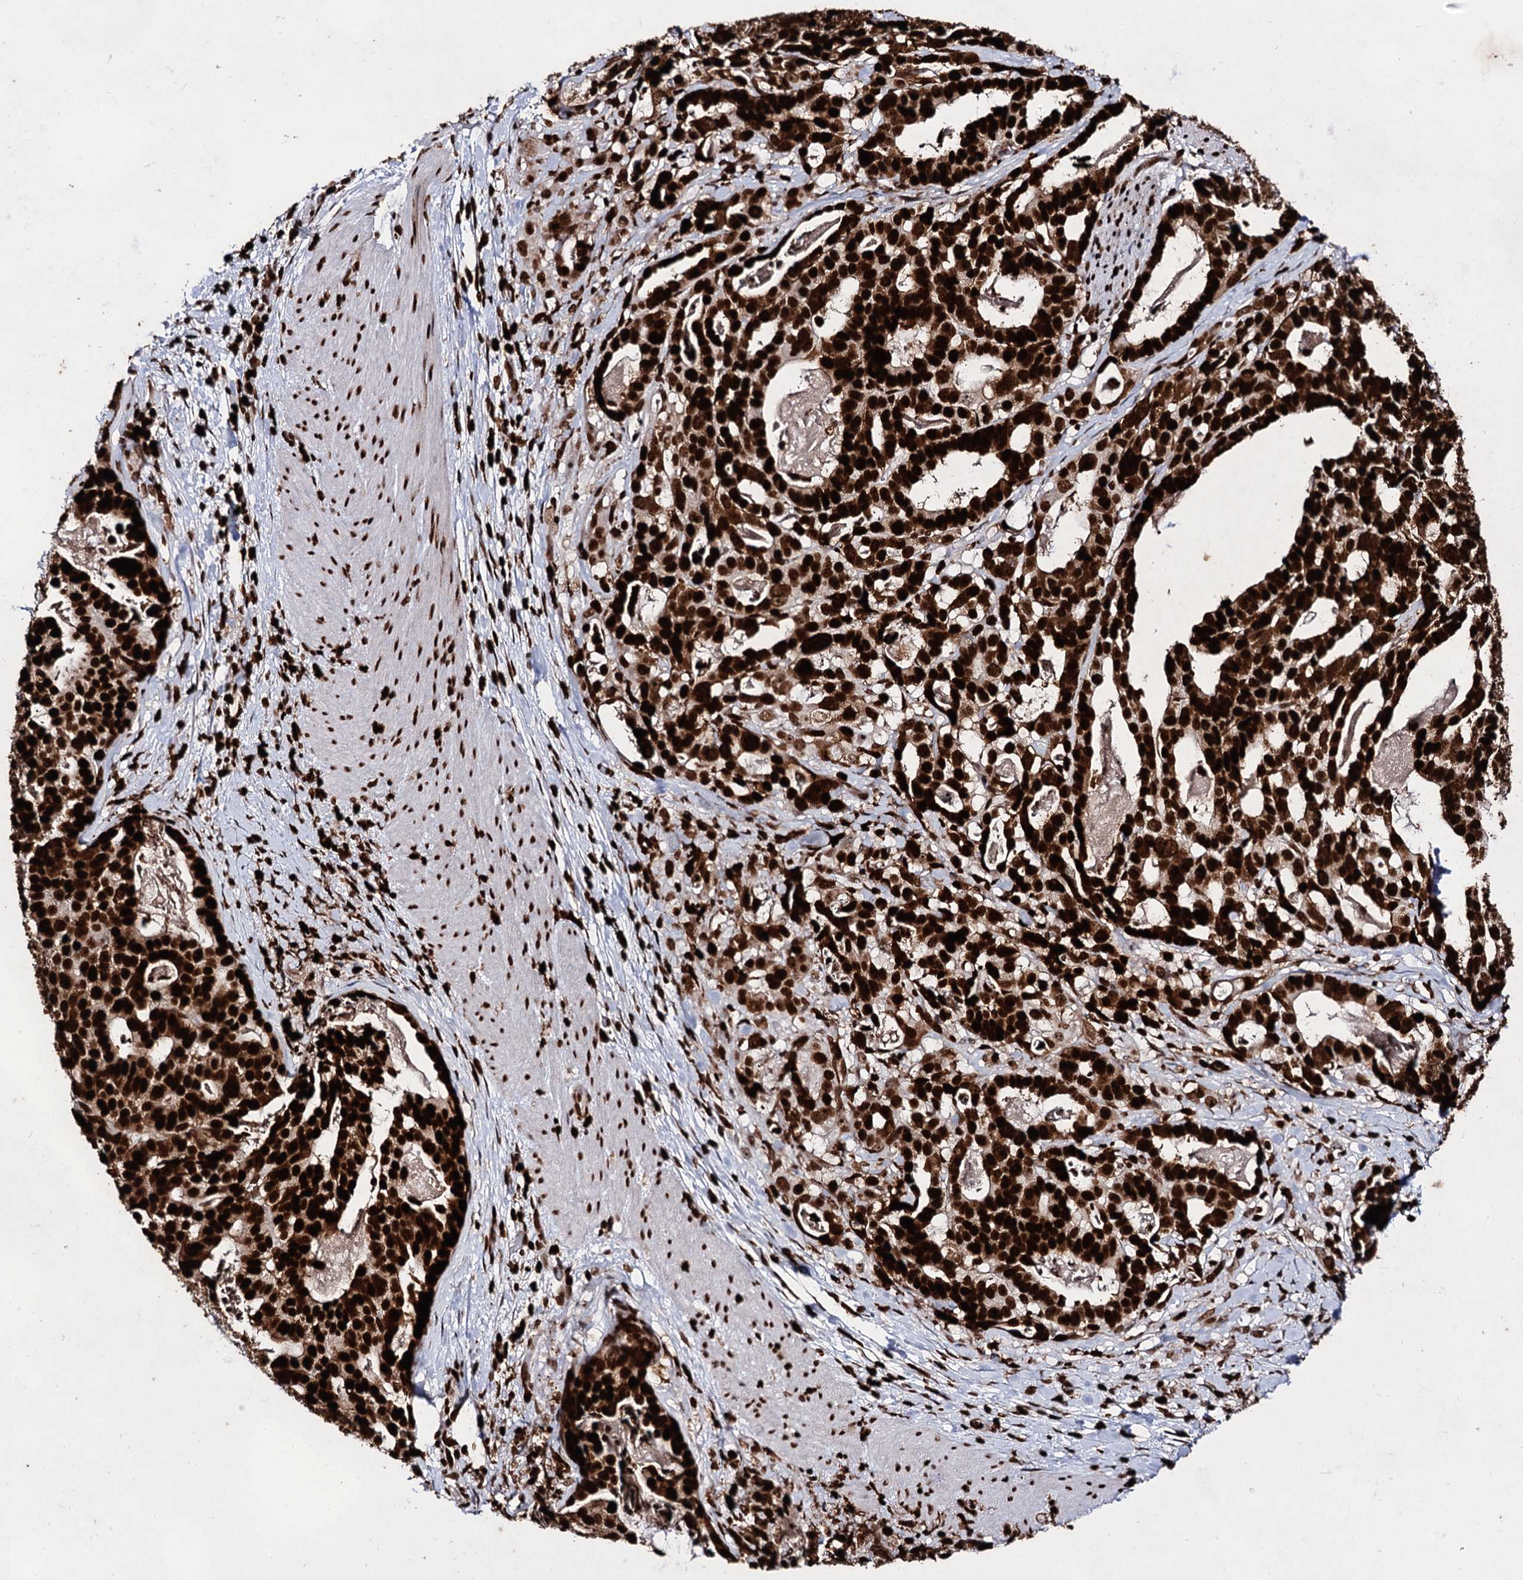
{"staining": {"intensity": "strong", "quantity": ">75%", "location": "nuclear"}, "tissue": "stomach cancer", "cell_type": "Tumor cells", "image_type": "cancer", "snomed": [{"axis": "morphology", "description": "Adenocarcinoma, NOS"}, {"axis": "topography", "description": "Stomach"}], "caption": "Immunohistochemical staining of adenocarcinoma (stomach) shows strong nuclear protein staining in about >75% of tumor cells. (DAB = brown stain, brightfield microscopy at high magnification).", "gene": "HMGB2", "patient": {"sex": "male", "age": 48}}